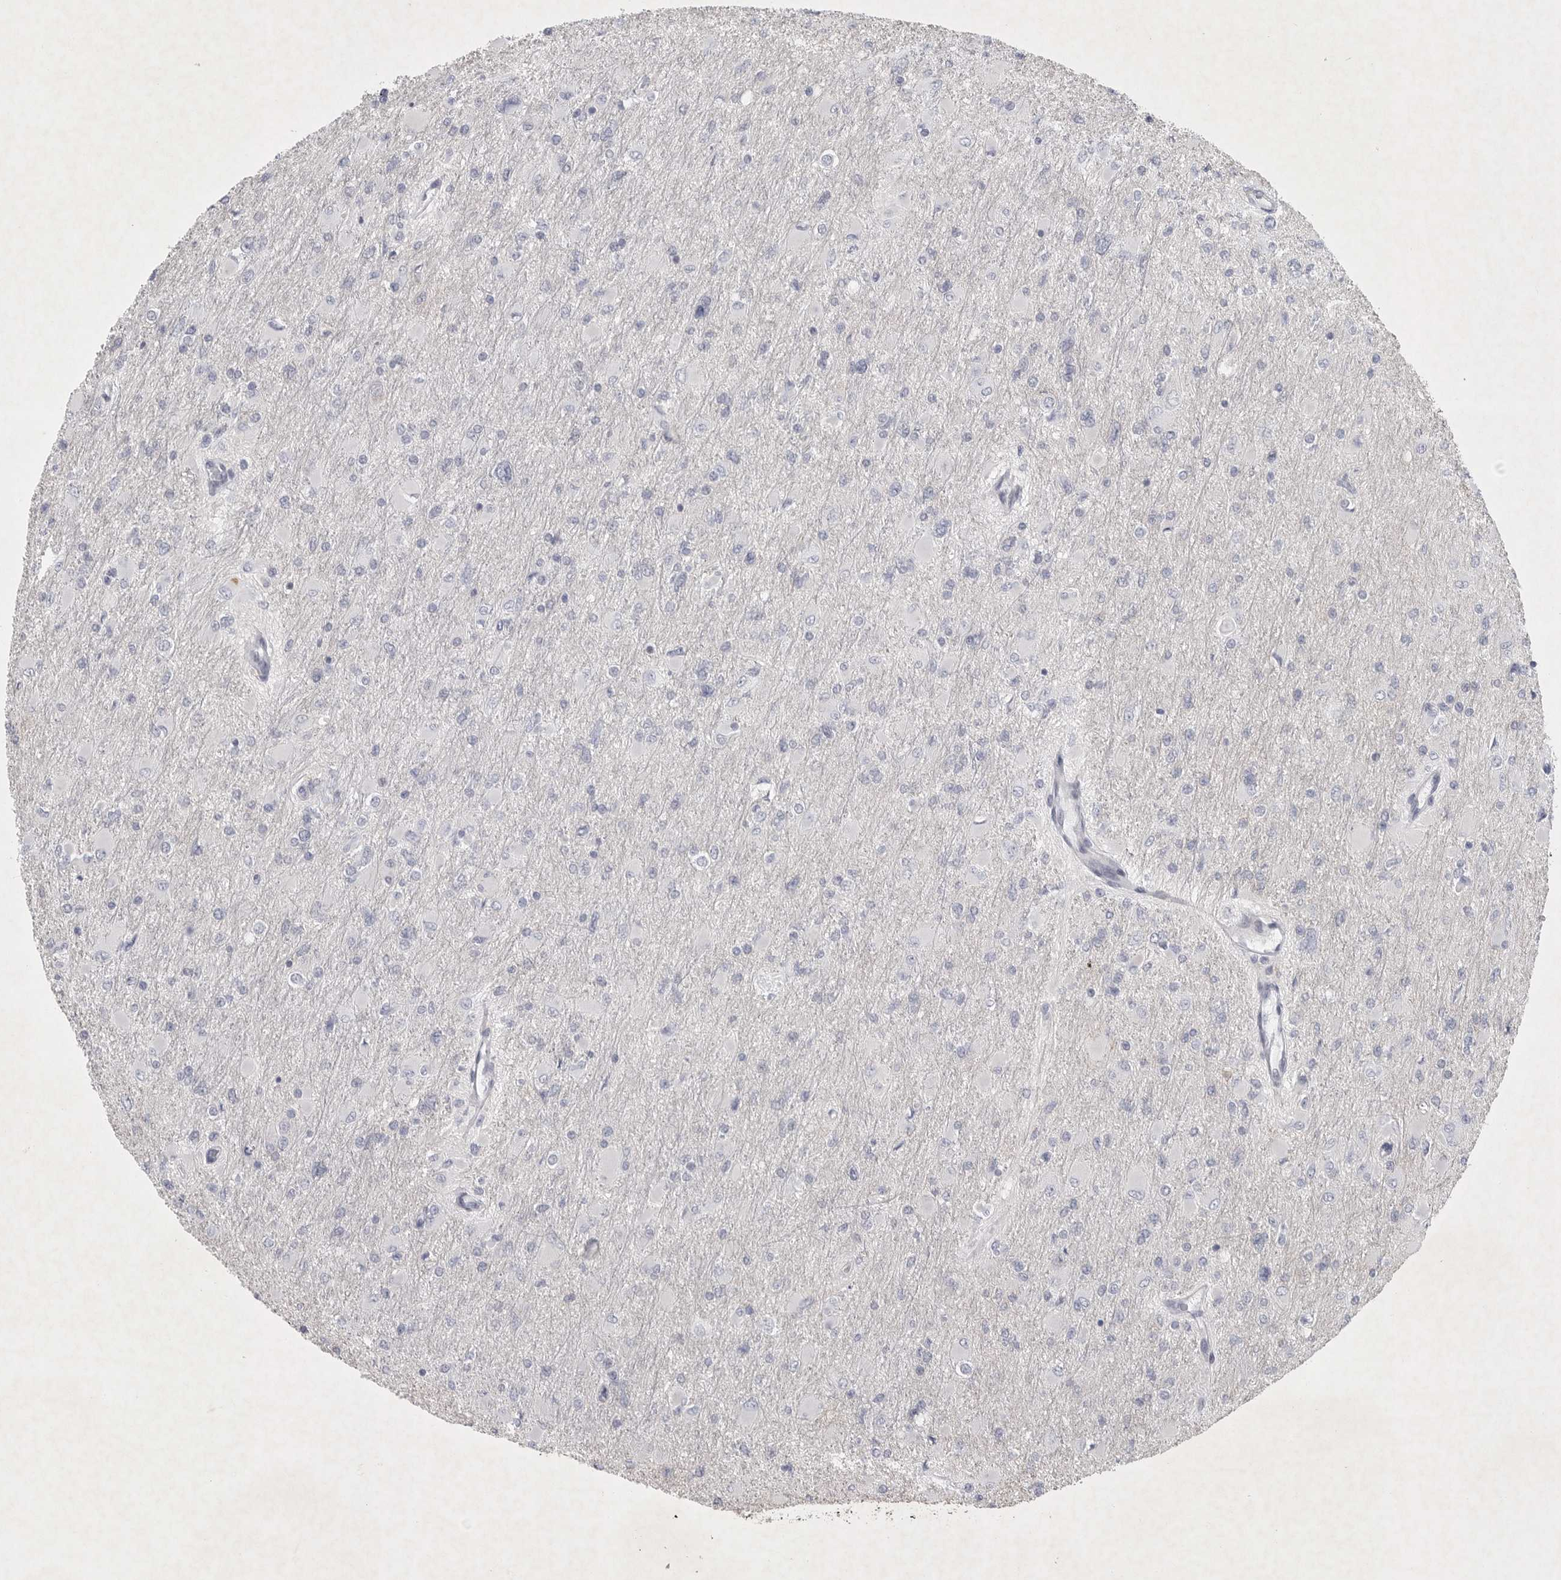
{"staining": {"intensity": "negative", "quantity": "none", "location": "none"}, "tissue": "glioma", "cell_type": "Tumor cells", "image_type": "cancer", "snomed": [{"axis": "morphology", "description": "Glioma, malignant, High grade"}, {"axis": "topography", "description": "Cerebral cortex"}], "caption": "Immunohistochemical staining of high-grade glioma (malignant) shows no significant staining in tumor cells. (DAB immunohistochemistry visualized using brightfield microscopy, high magnification).", "gene": "TNR", "patient": {"sex": "female", "age": 36}}